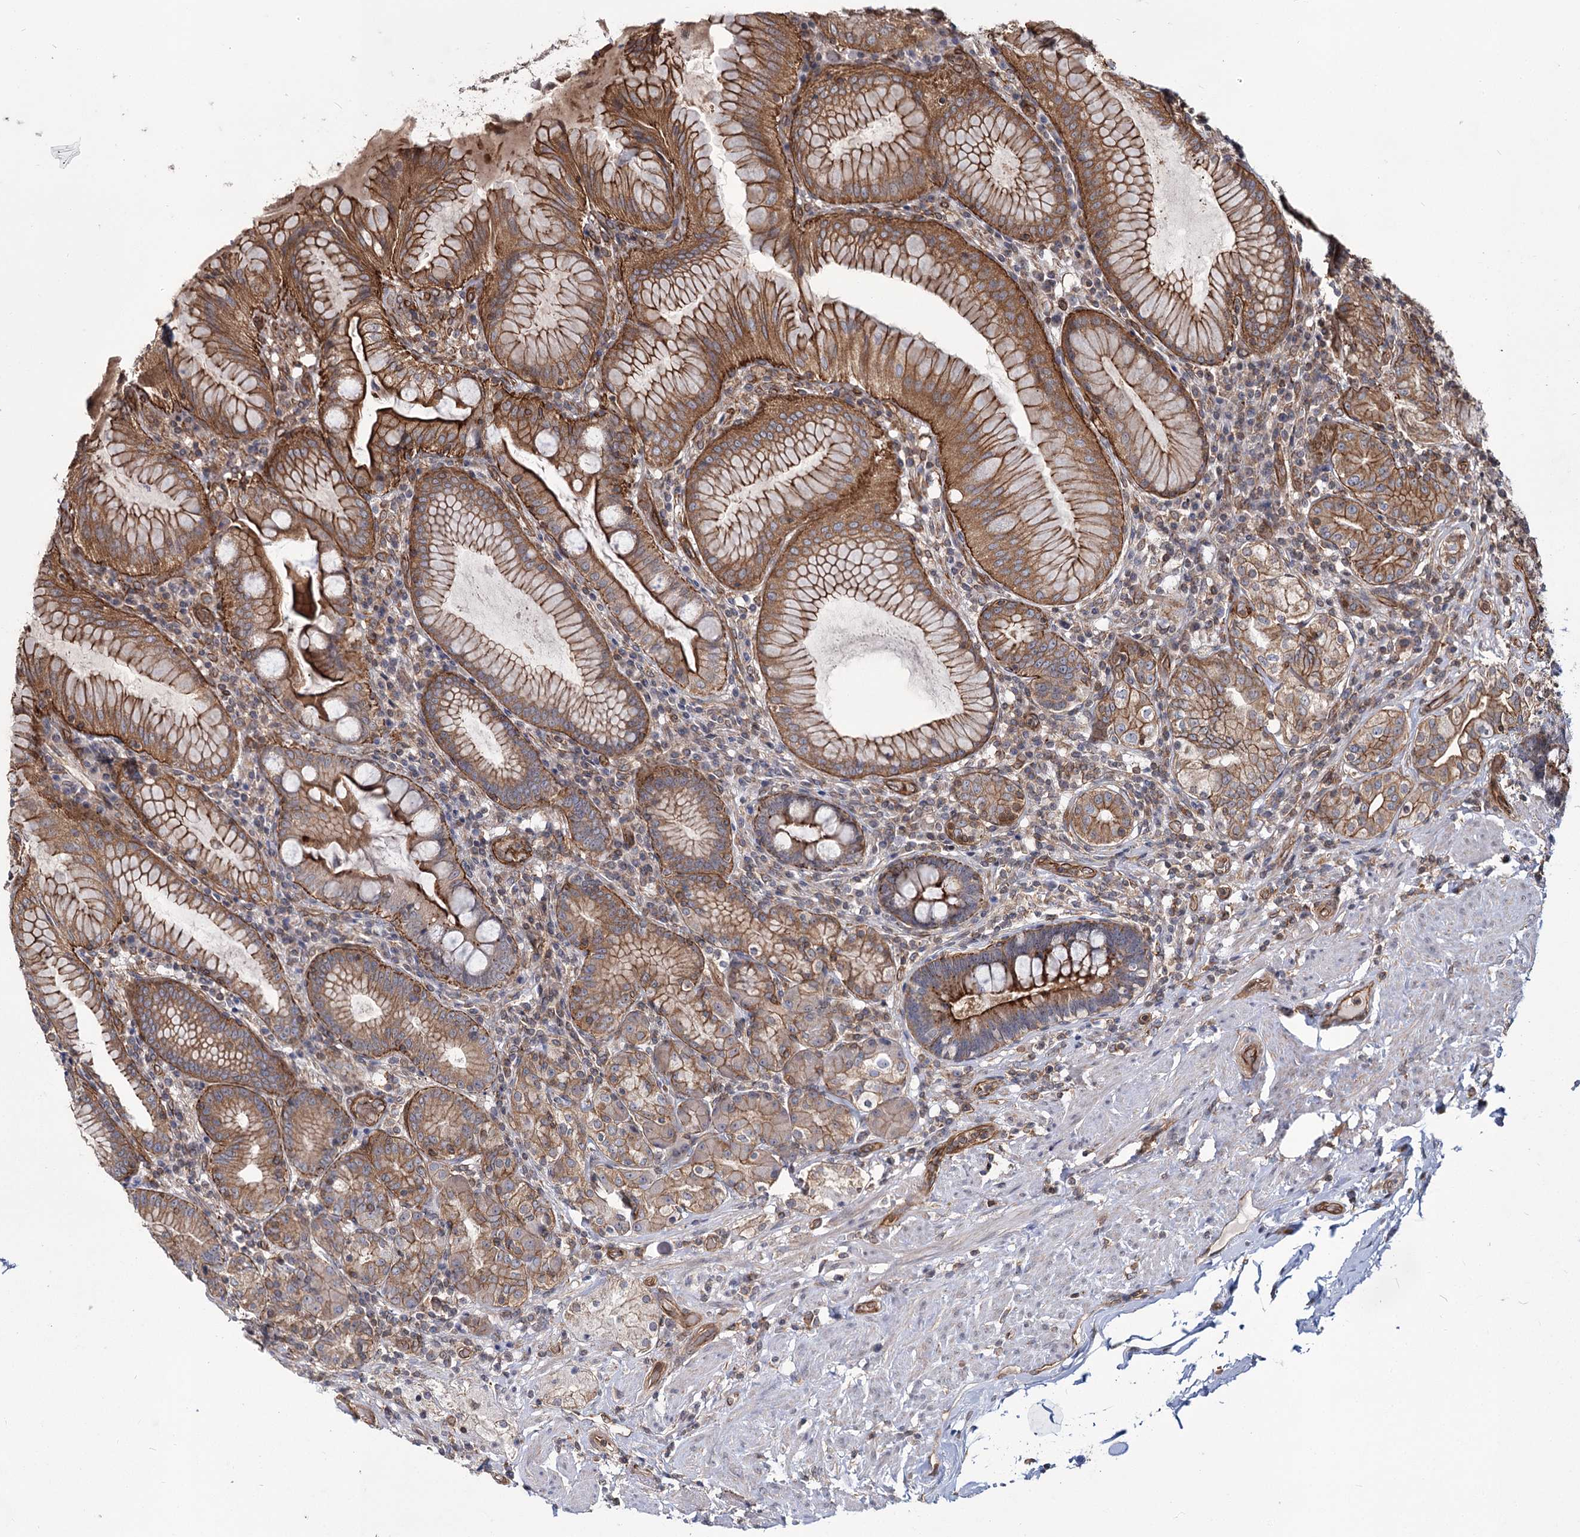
{"staining": {"intensity": "strong", "quantity": ">75%", "location": "cytoplasmic/membranous"}, "tissue": "stomach", "cell_type": "Glandular cells", "image_type": "normal", "snomed": [{"axis": "morphology", "description": "Normal tissue, NOS"}, {"axis": "topography", "description": "Stomach, upper"}, {"axis": "topography", "description": "Stomach, lower"}], "caption": "The histopathology image exhibits immunohistochemical staining of unremarkable stomach. There is strong cytoplasmic/membranous positivity is appreciated in about >75% of glandular cells.", "gene": "IQSEC1", "patient": {"sex": "female", "age": 76}}